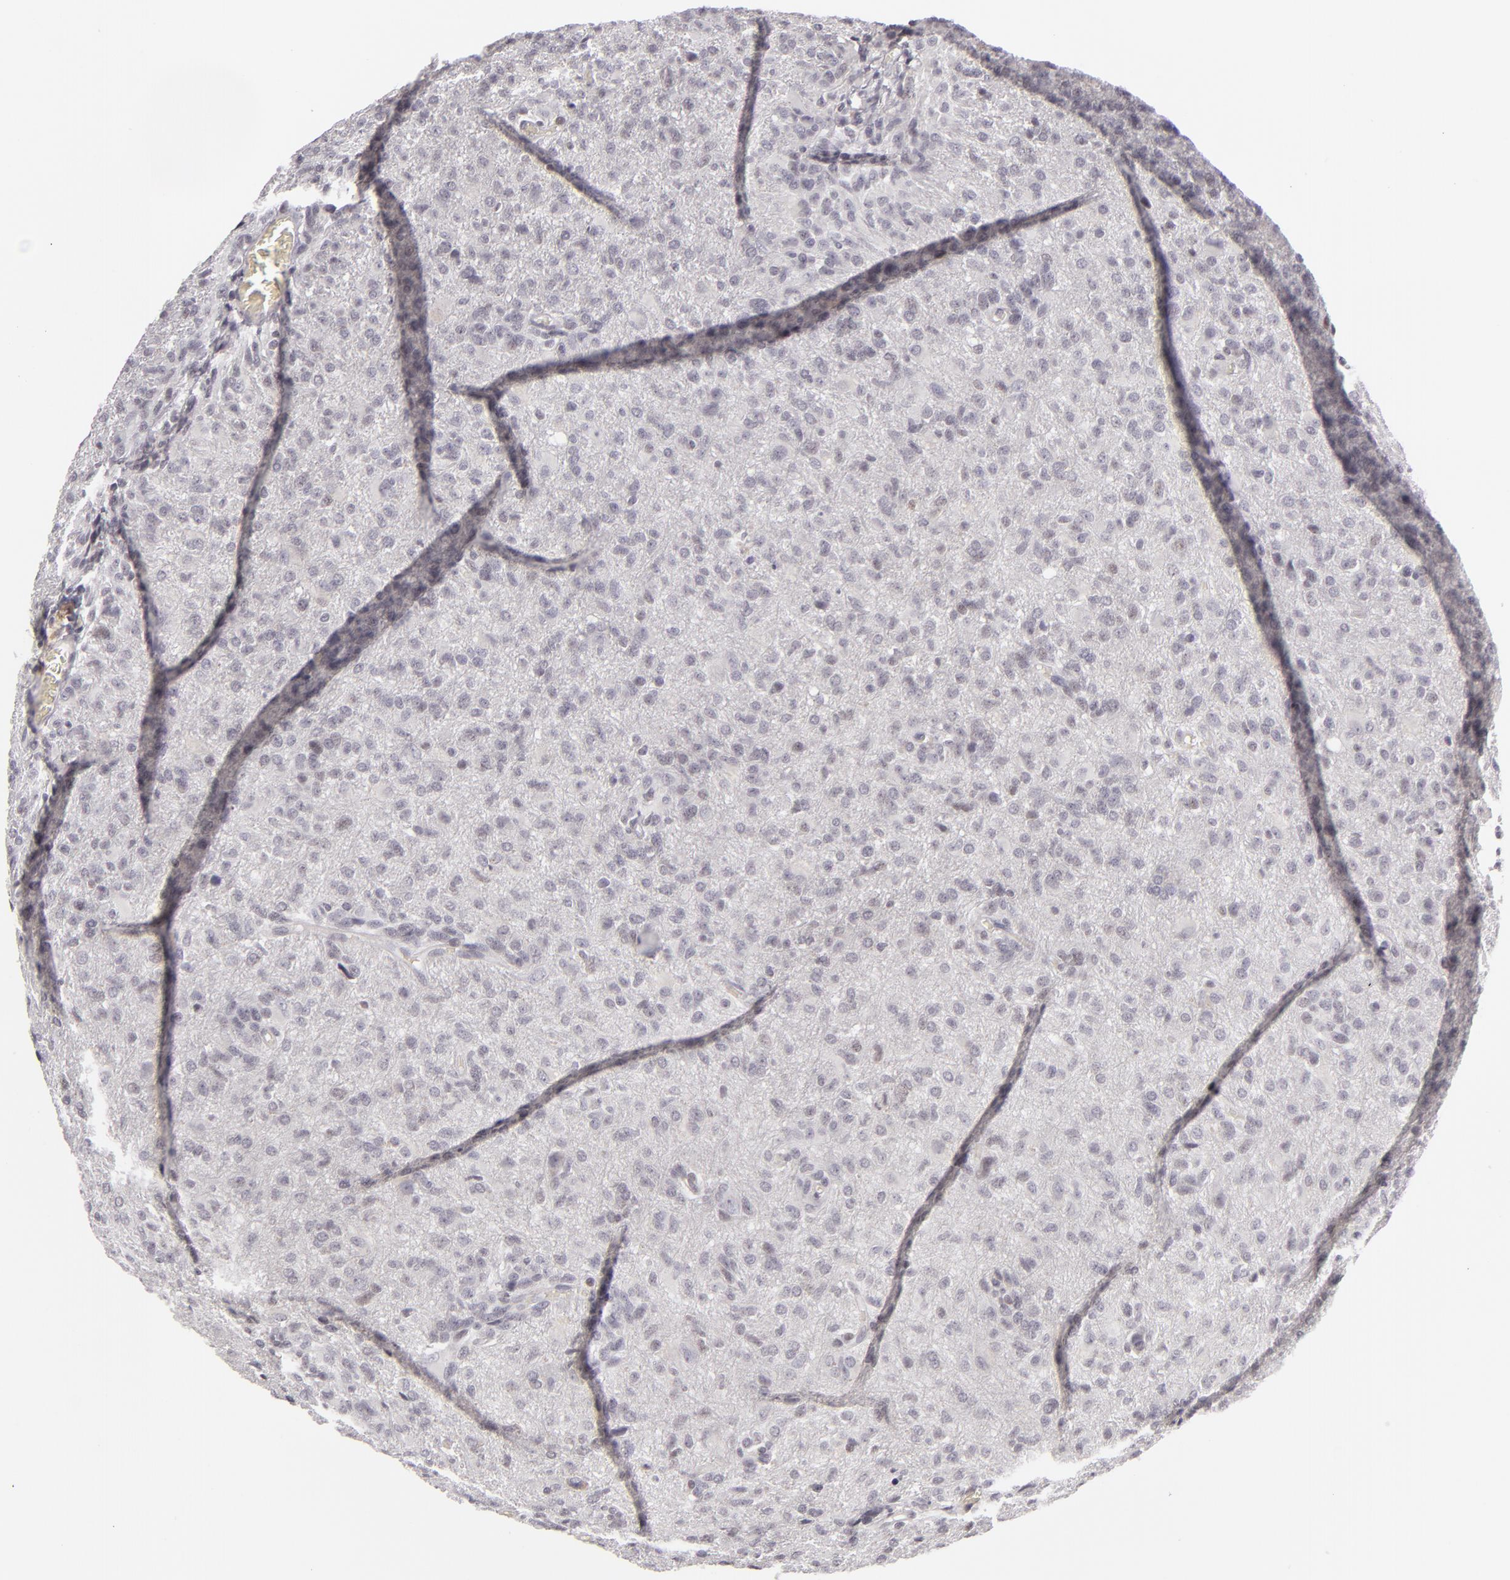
{"staining": {"intensity": "negative", "quantity": "none", "location": "none"}, "tissue": "glioma", "cell_type": "Tumor cells", "image_type": "cancer", "snomed": [{"axis": "morphology", "description": "Glioma, malignant, High grade"}, {"axis": "topography", "description": "Brain"}], "caption": "This is an immunohistochemistry (IHC) photomicrograph of high-grade glioma (malignant). There is no staining in tumor cells.", "gene": "SIX1", "patient": {"sex": "male", "age": 68}}